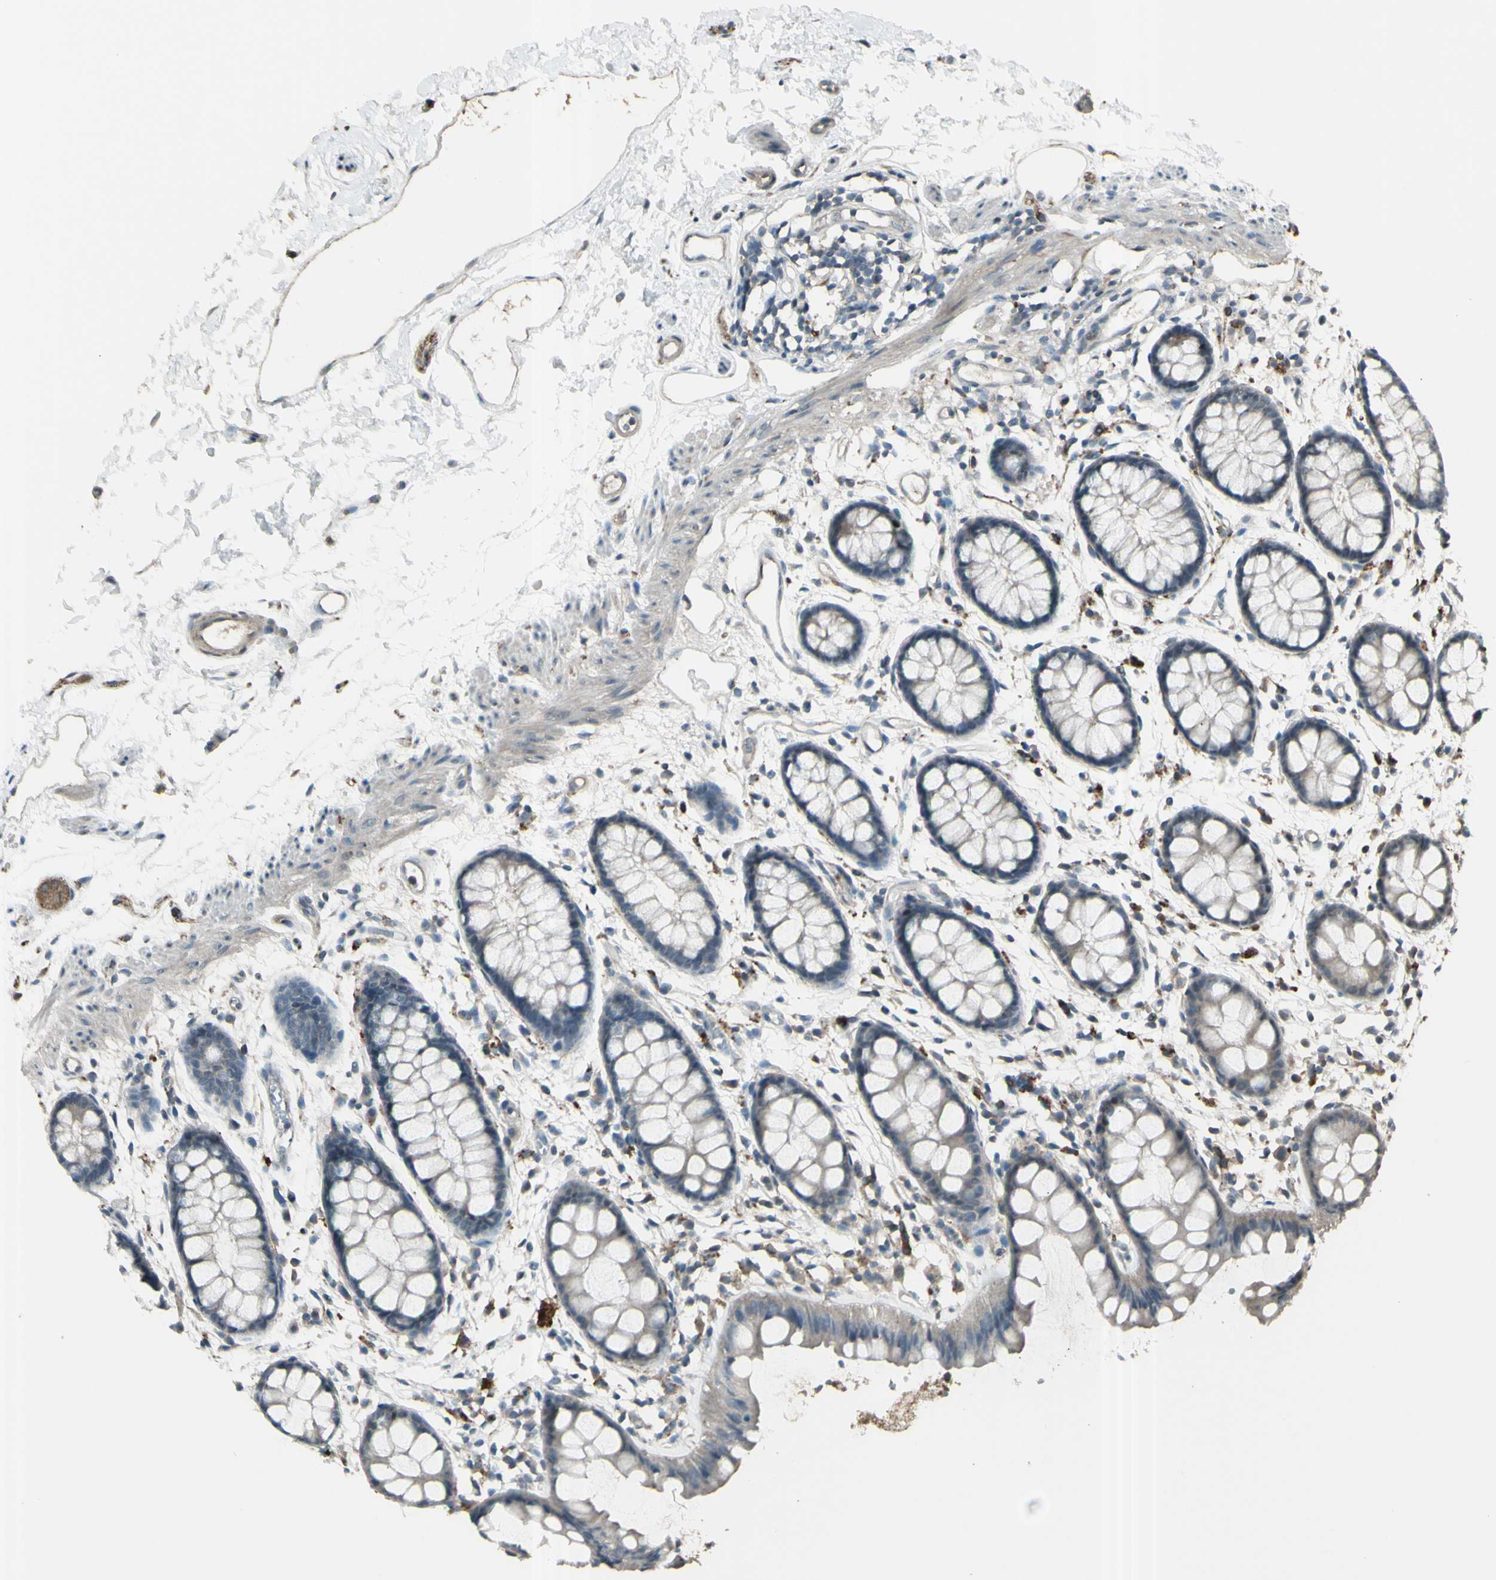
{"staining": {"intensity": "weak", "quantity": ">75%", "location": "cytoplasmic/membranous"}, "tissue": "rectum", "cell_type": "Glandular cells", "image_type": "normal", "snomed": [{"axis": "morphology", "description": "Normal tissue, NOS"}, {"axis": "topography", "description": "Rectum"}], "caption": "Rectum stained with DAB IHC shows low levels of weak cytoplasmic/membranous positivity in approximately >75% of glandular cells. (brown staining indicates protein expression, while blue staining denotes nuclei).", "gene": "GNAS", "patient": {"sex": "female", "age": 66}}